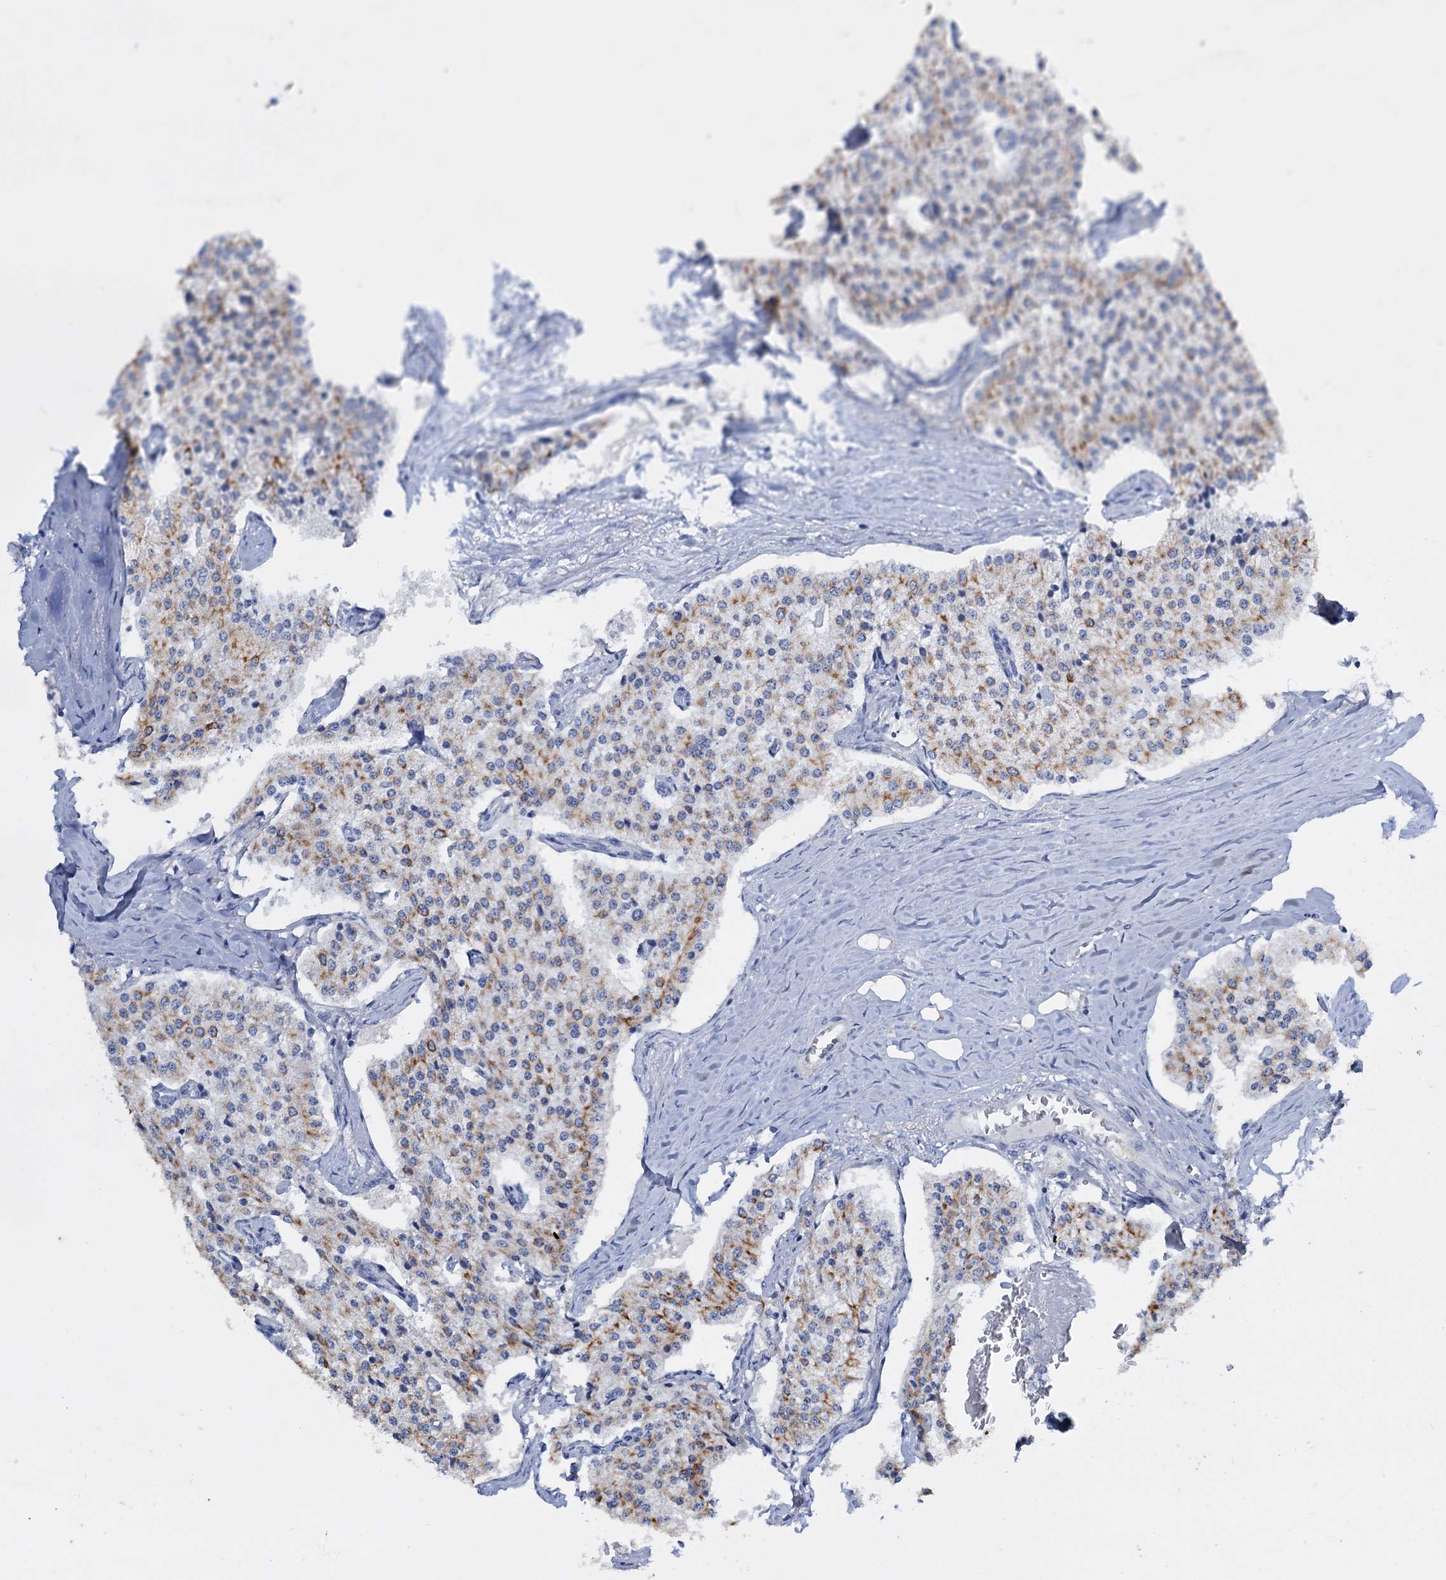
{"staining": {"intensity": "moderate", "quantity": "<25%", "location": "cytoplasmic/membranous"}, "tissue": "carcinoid", "cell_type": "Tumor cells", "image_type": "cancer", "snomed": [{"axis": "morphology", "description": "Carcinoid, malignant, NOS"}, {"axis": "topography", "description": "Colon"}], "caption": "Tumor cells display low levels of moderate cytoplasmic/membranous positivity in about <25% of cells in carcinoid. (DAB (3,3'-diaminobenzidine) = brown stain, brightfield microscopy at high magnification).", "gene": "FAAP20", "patient": {"sex": "female", "age": 52}}